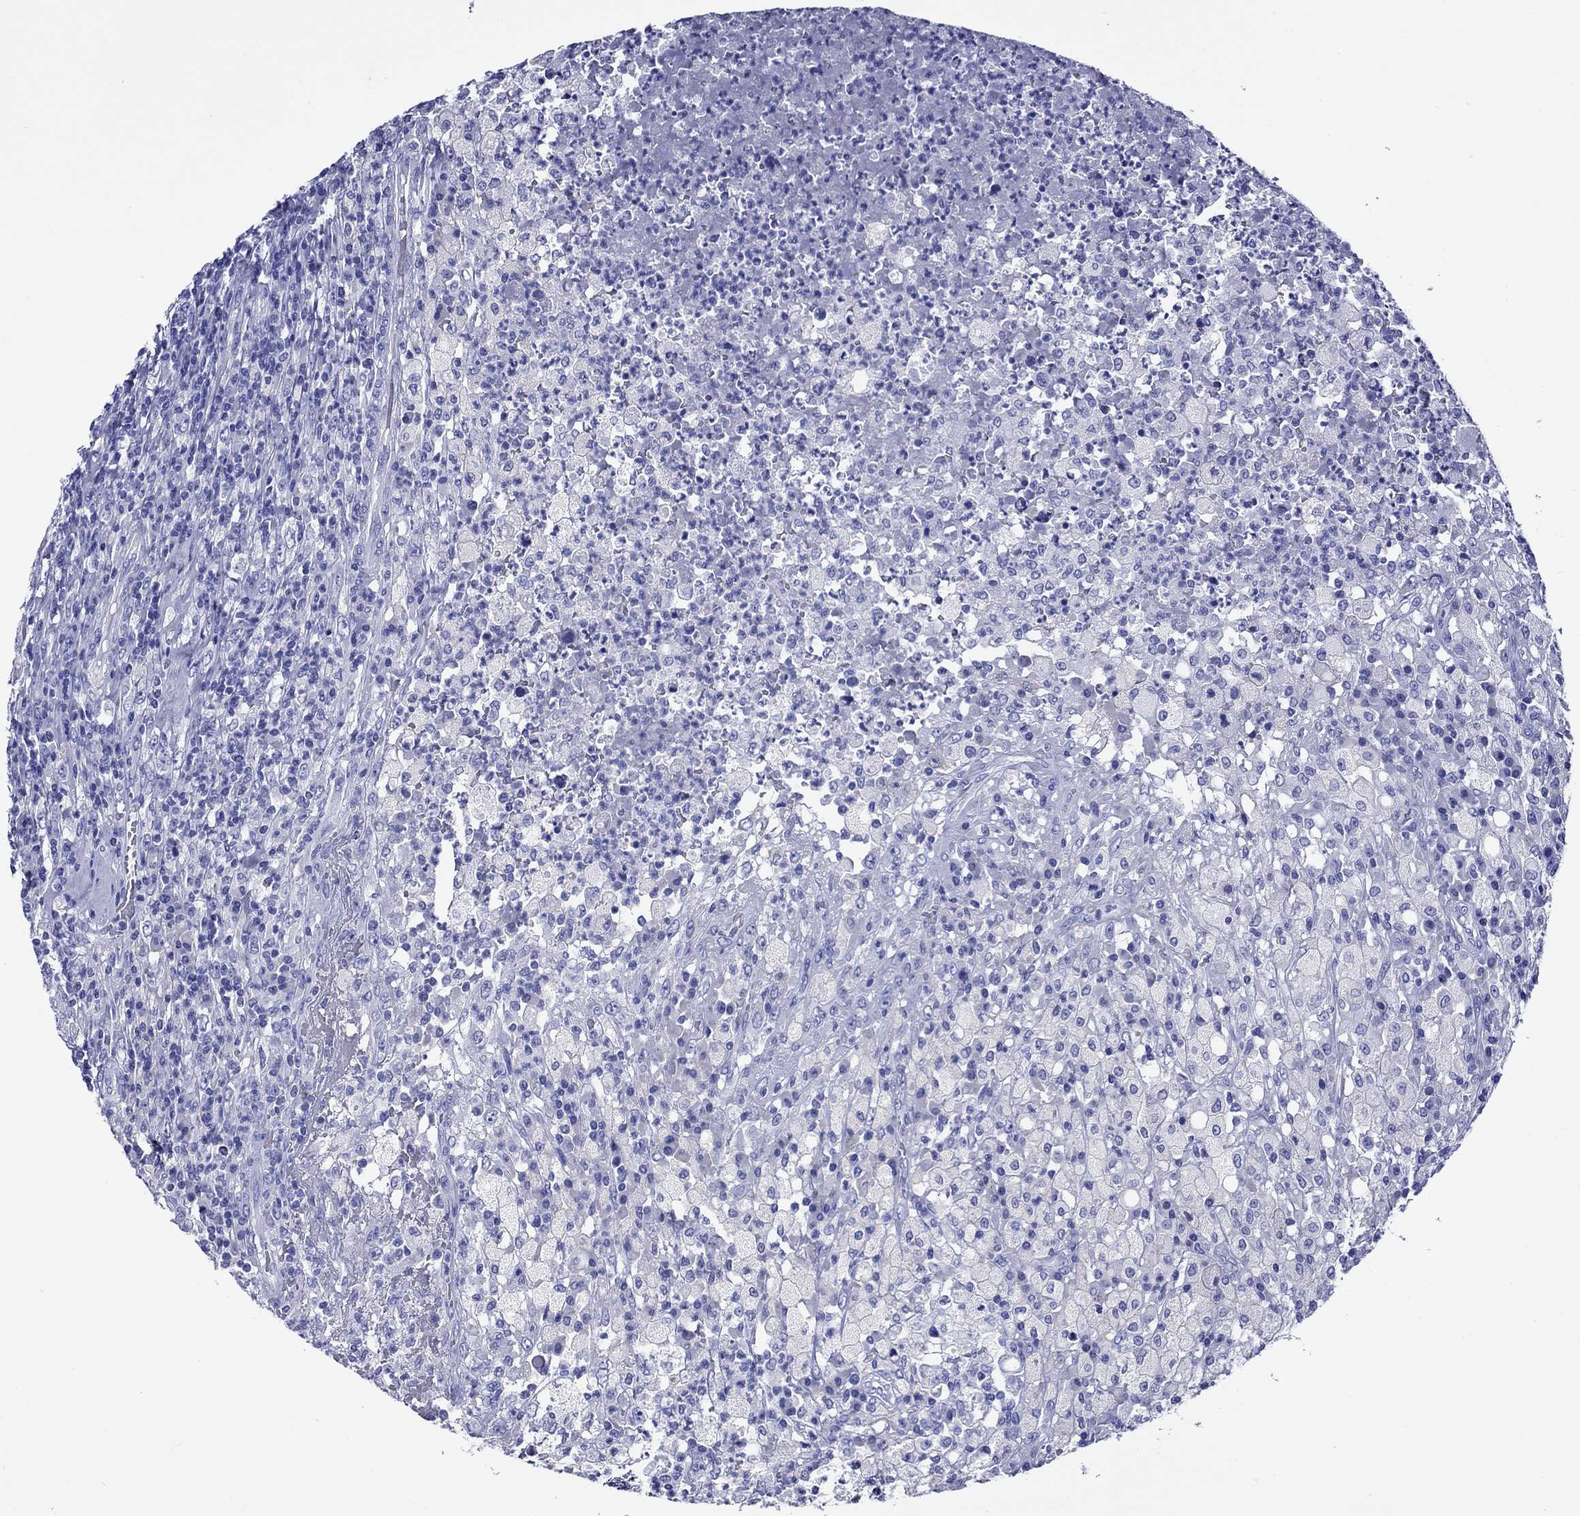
{"staining": {"intensity": "negative", "quantity": "none", "location": "none"}, "tissue": "testis cancer", "cell_type": "Tumor cells", "image_type": "cancer", "snomed": [{"axis": "morphology", "description": "Necrosis, NOS"}, {"axis": "morphology", "description": "Carcinoma, Embryonal, NOS"}, {"axis": "topography", "description": "Testis"}], "caption": "This is an IHC histopathology image of testis embryonal carcinoma. There is no staining in tumor cells.", "gene": "GIP", "patient": {"sex": "male", "age": 19}}